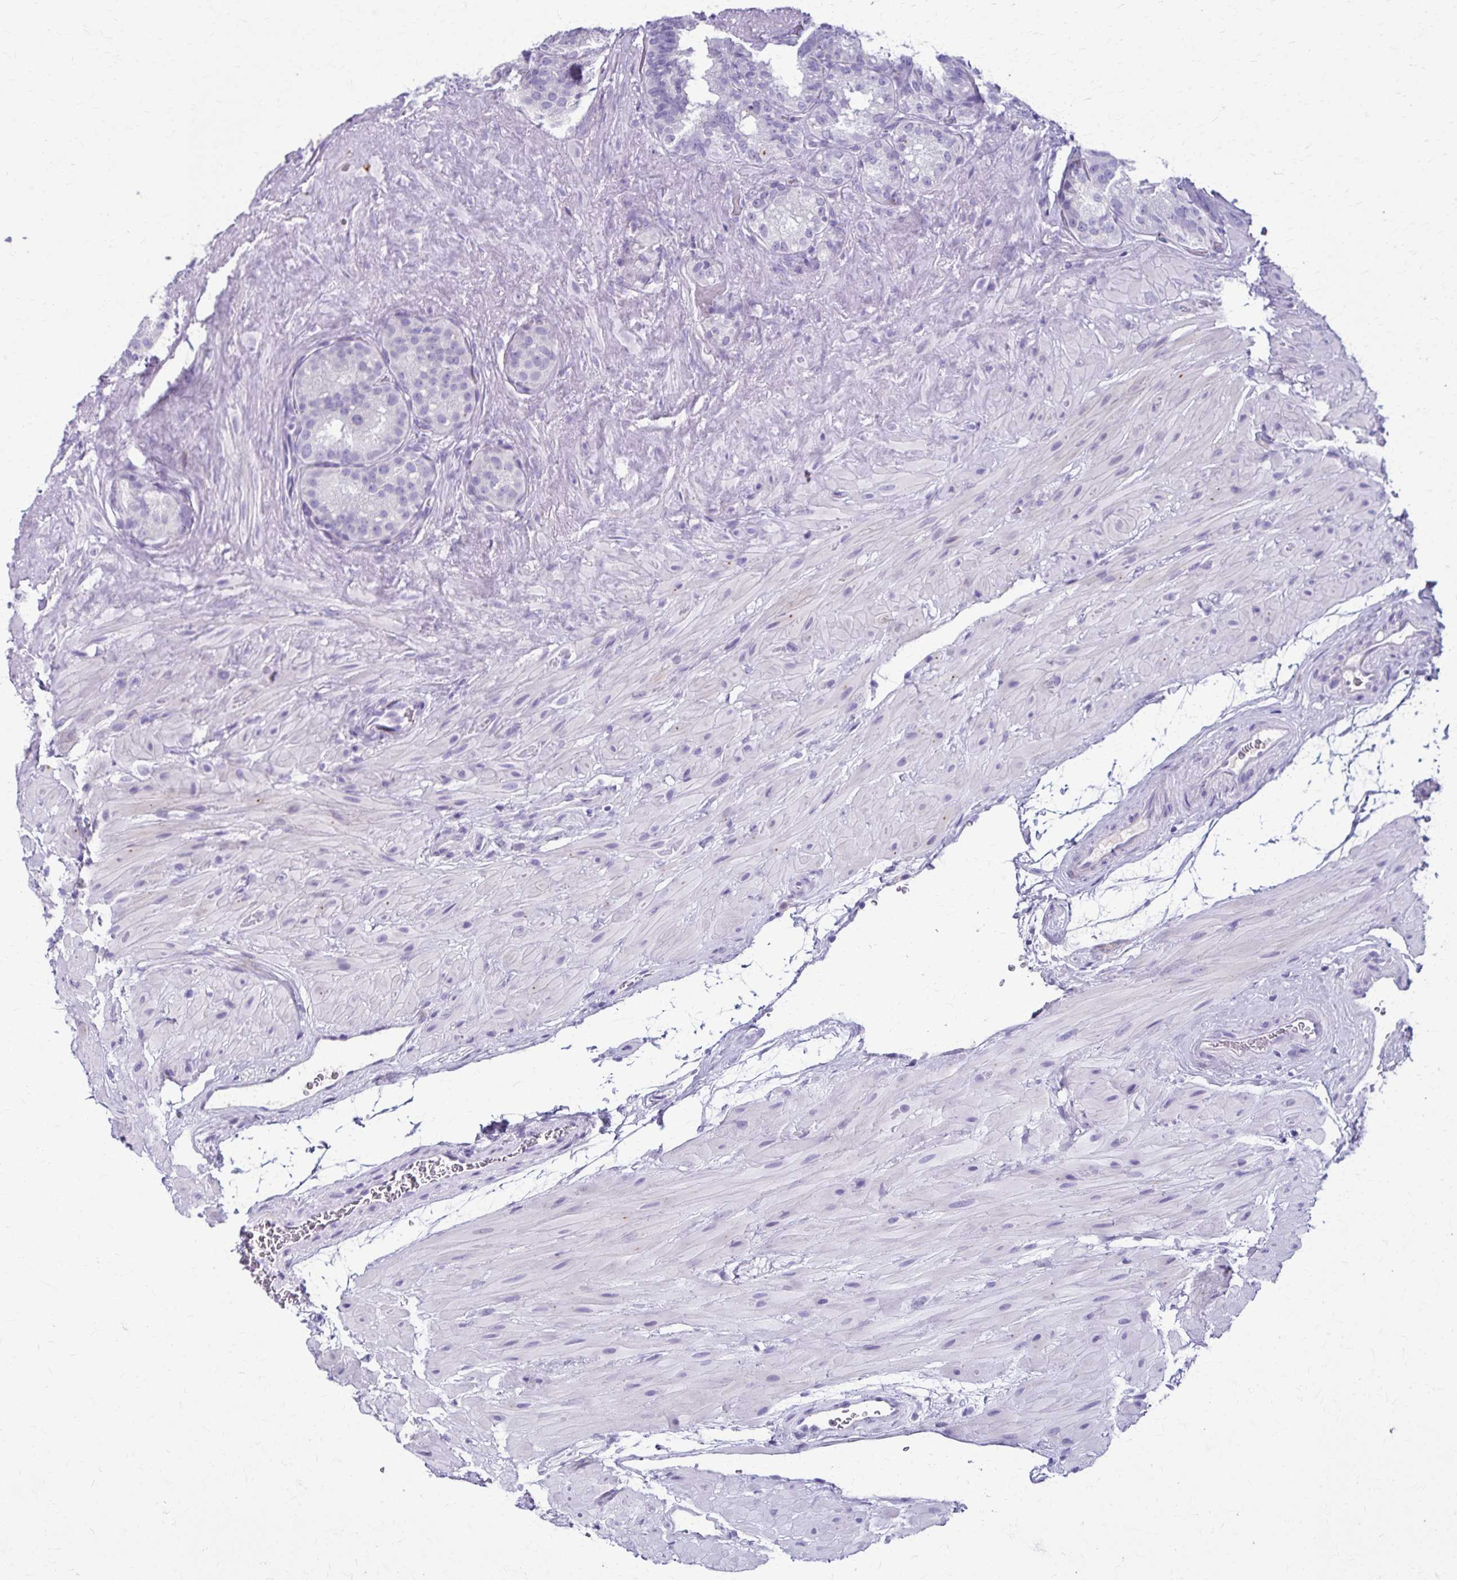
{"staining": {"intensity": "negative", "quantity": "none", "location": "none"}, "tissue": "seminal vesicle", "cell_type": "Glandular cells", "image_type": "normal", "snomed": [{"axis": "morphology", "description": "Normal tissue, NOS"}, {"axis": "topography", "description": "Seminal veicle"}], "caption": "The photomicrograph shows no staining of glandular cells in normal seminal vesicle.", "gene": "TMEM60", "patient": {"sex": "male", "age": 60}}